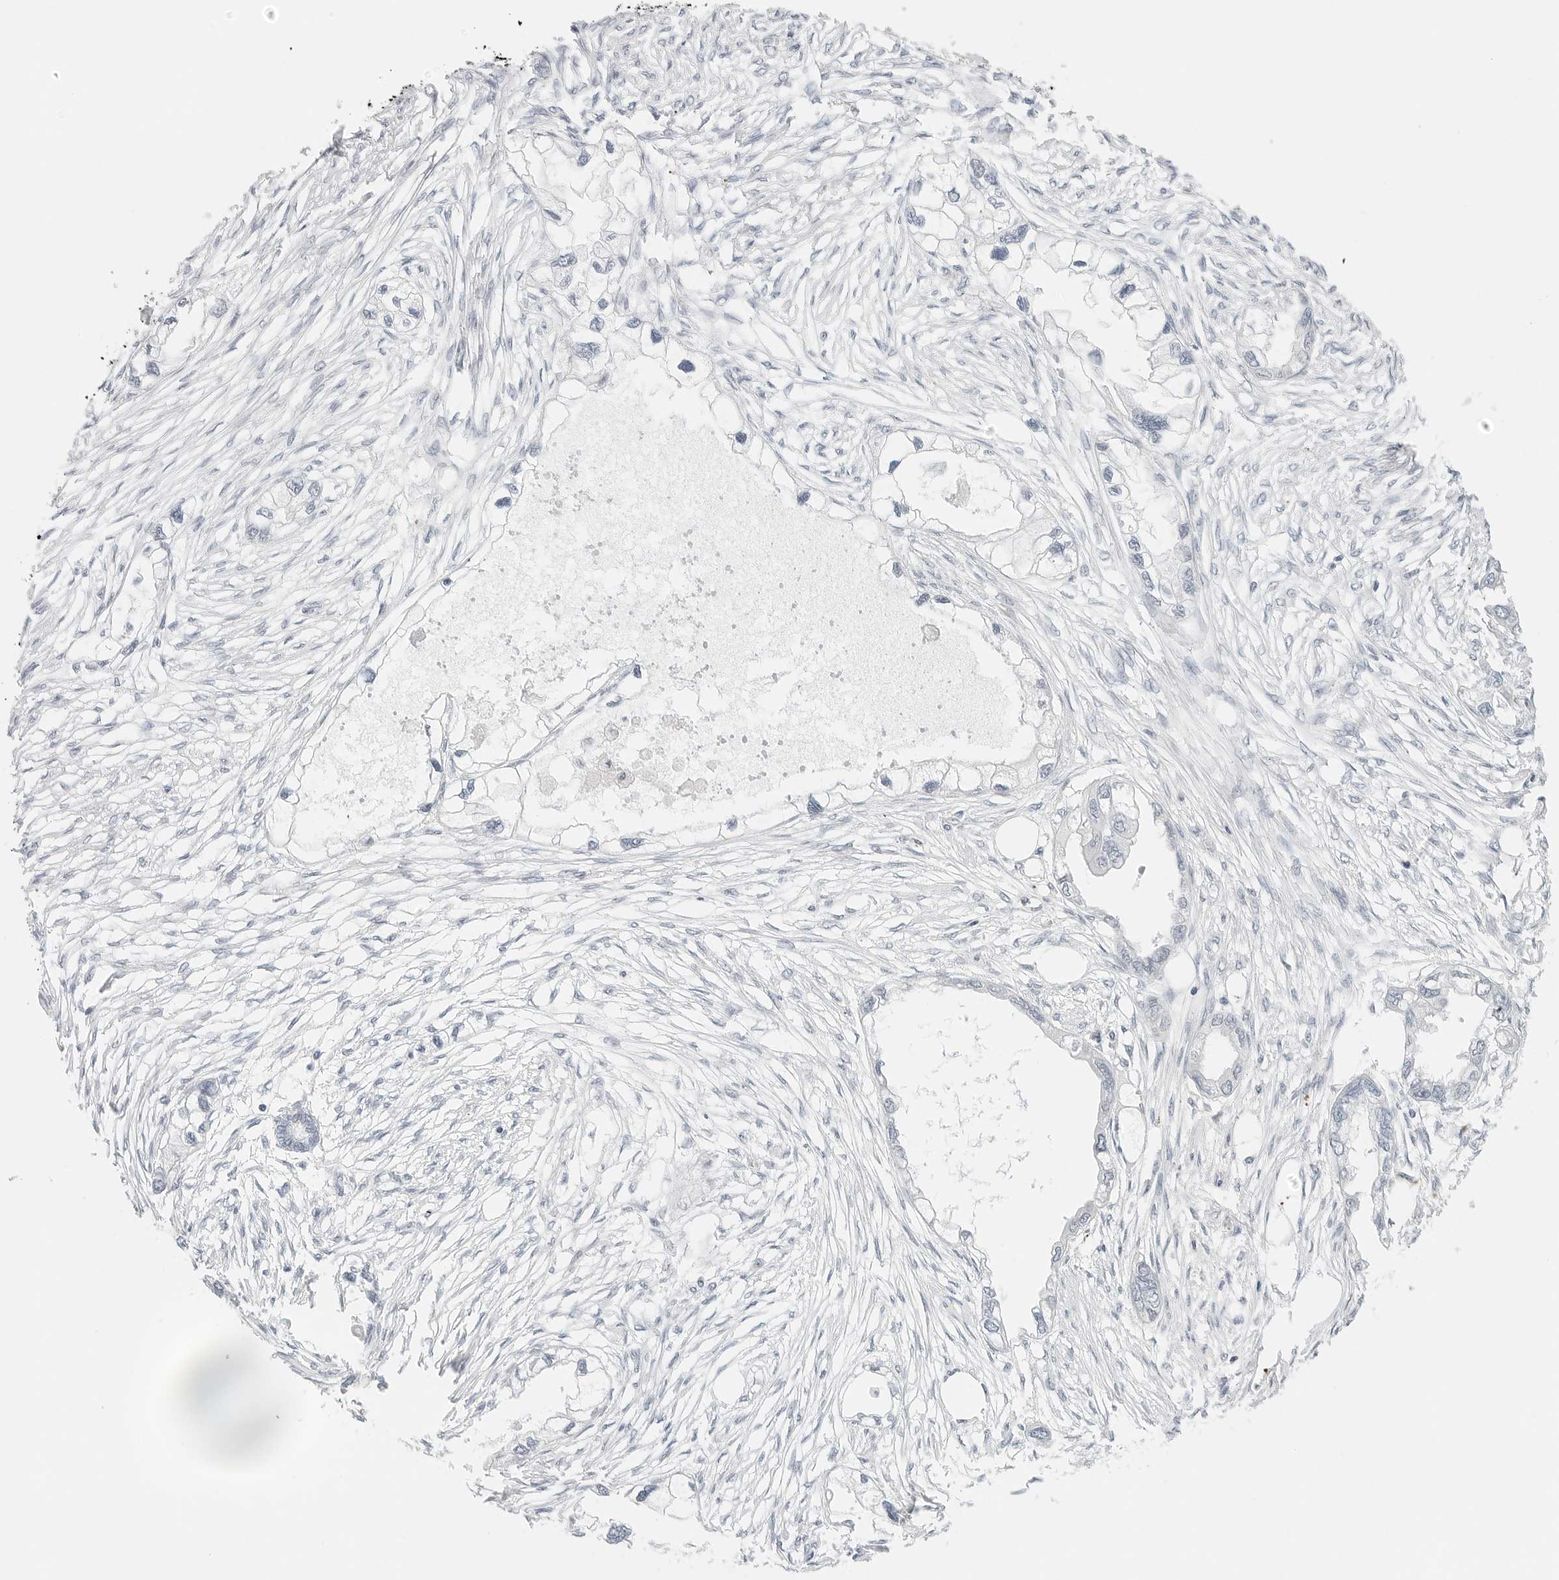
{"staining": {"intensity": "negative", "quantity": "none", "location": "none"}, "tissue": "endometrial cancer", "cell_type": "Tumor cells", "image_type": "cancer", "snomed": [{"axis": "morphology", "description": "Adenocarcinoma, NOS"}, {"axis": "morphology", "description": "Adenocarcinoma, metastatic, NOS"}, {"axis": "topography", "description": "Adipose tissue"}, {"axis": "topography", "description": "Endometrium"}], "caption": "A micrograph of adenocarcinoma (endometrial) stained for a protein exhibits no brown staining in tumor cells. (Stains: DAB immunohistochemistry with hematoxylin counter stain, Microscopy: brightfield microscopy at high magnification).", "gene": "NEO1", "patient": {"sex": "female", "age": 67}}